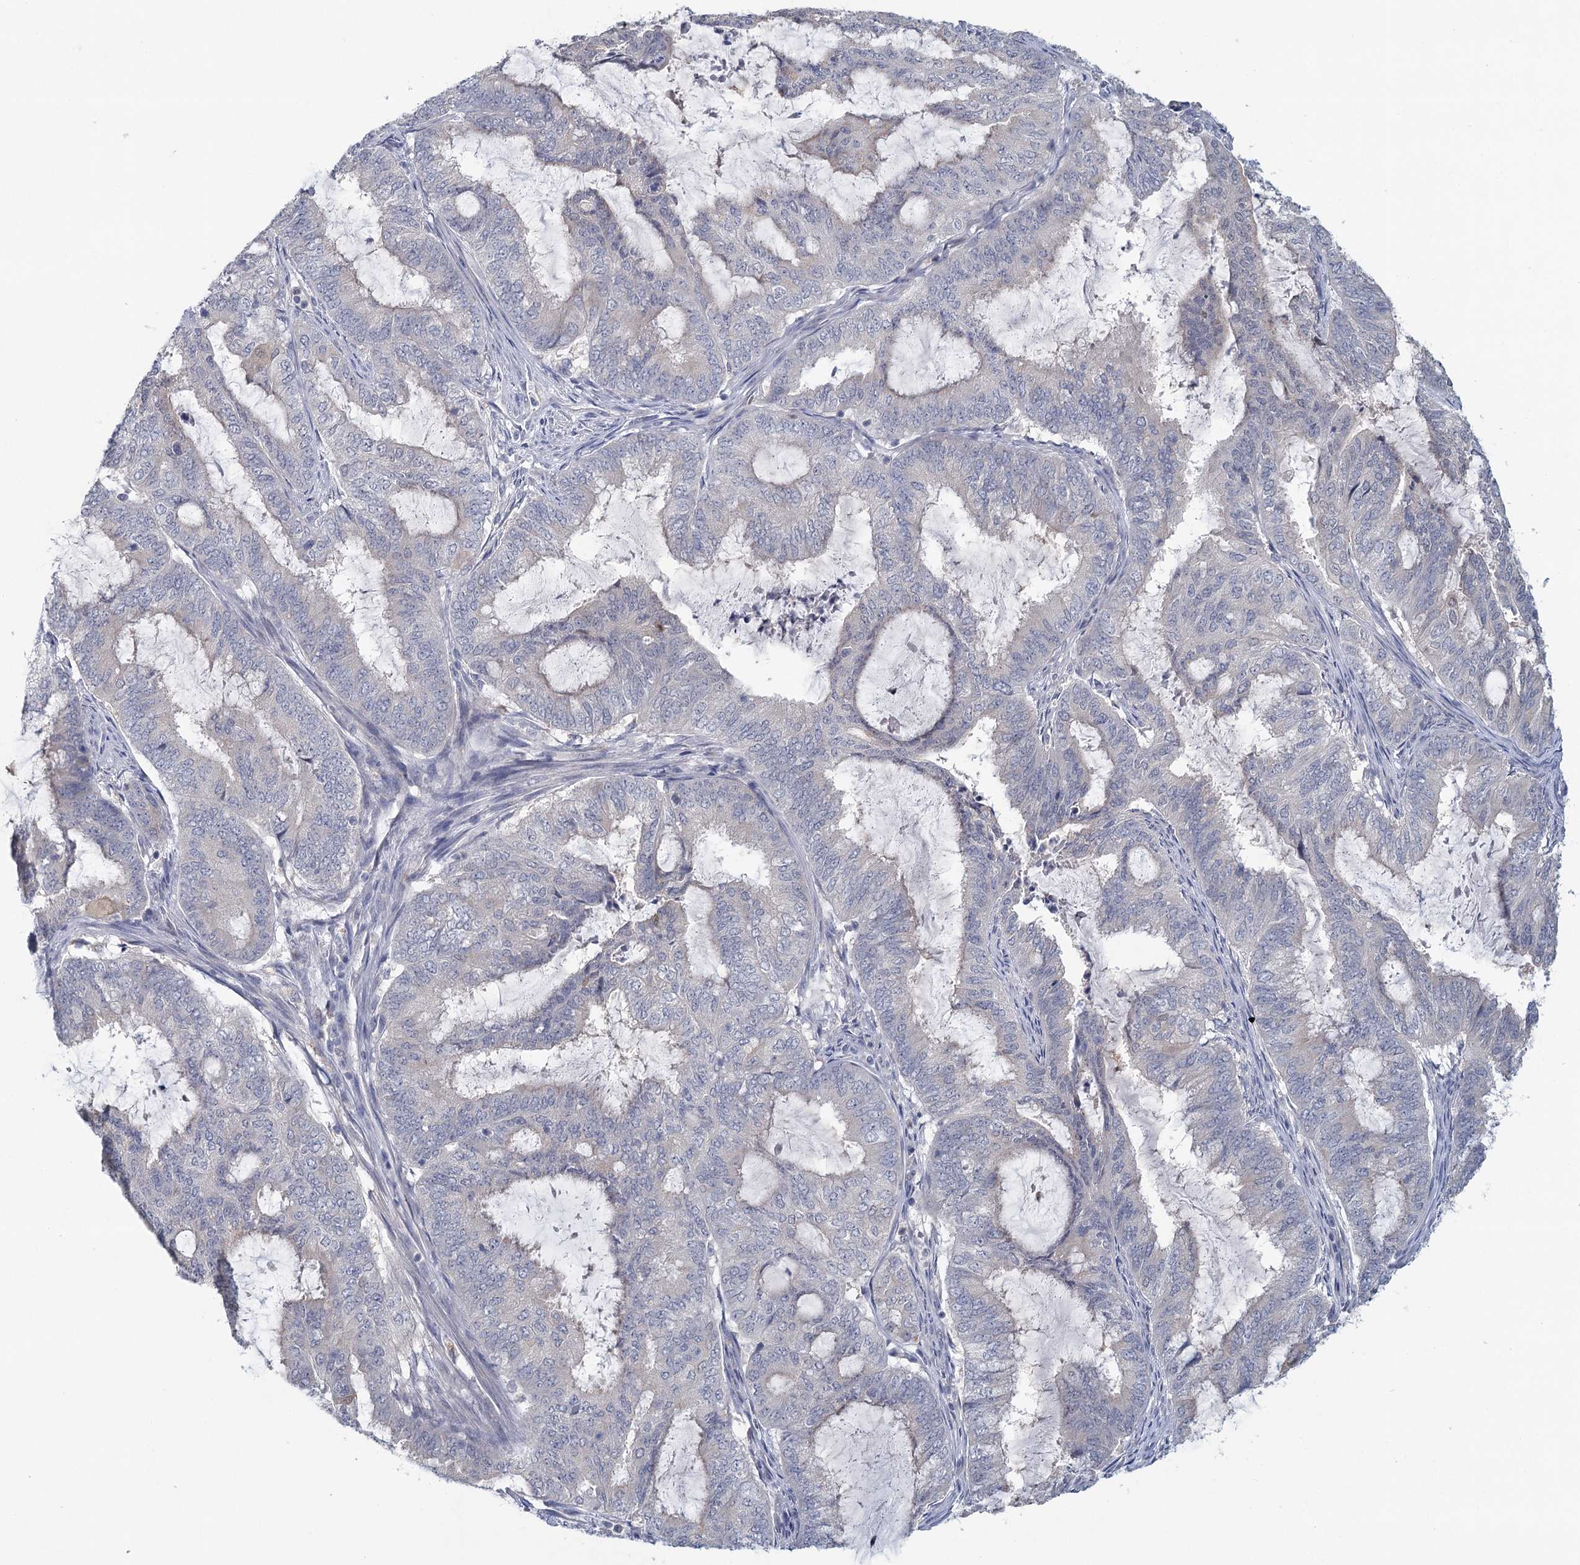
{"staining": {"intensity": "negative", "quantity": "none", "location": "none"}, "tissue": "endometrial cancer", "cell_type": "Tumor cells", "image_type": "cancer", "snomed": [{"axis": "morphology", "description": "Adenocarcinoma, NOS"}, {"axis": "topography", "description": "Endometrium"}], "caption": "Human endometrial cancer (adenocarcinoma) stained for a protein using immunohistochemistry (IHC) displays no positivity in tumor cells.", "gene": "MYO7B", "patient": {"sex": "female", "age": 51}}